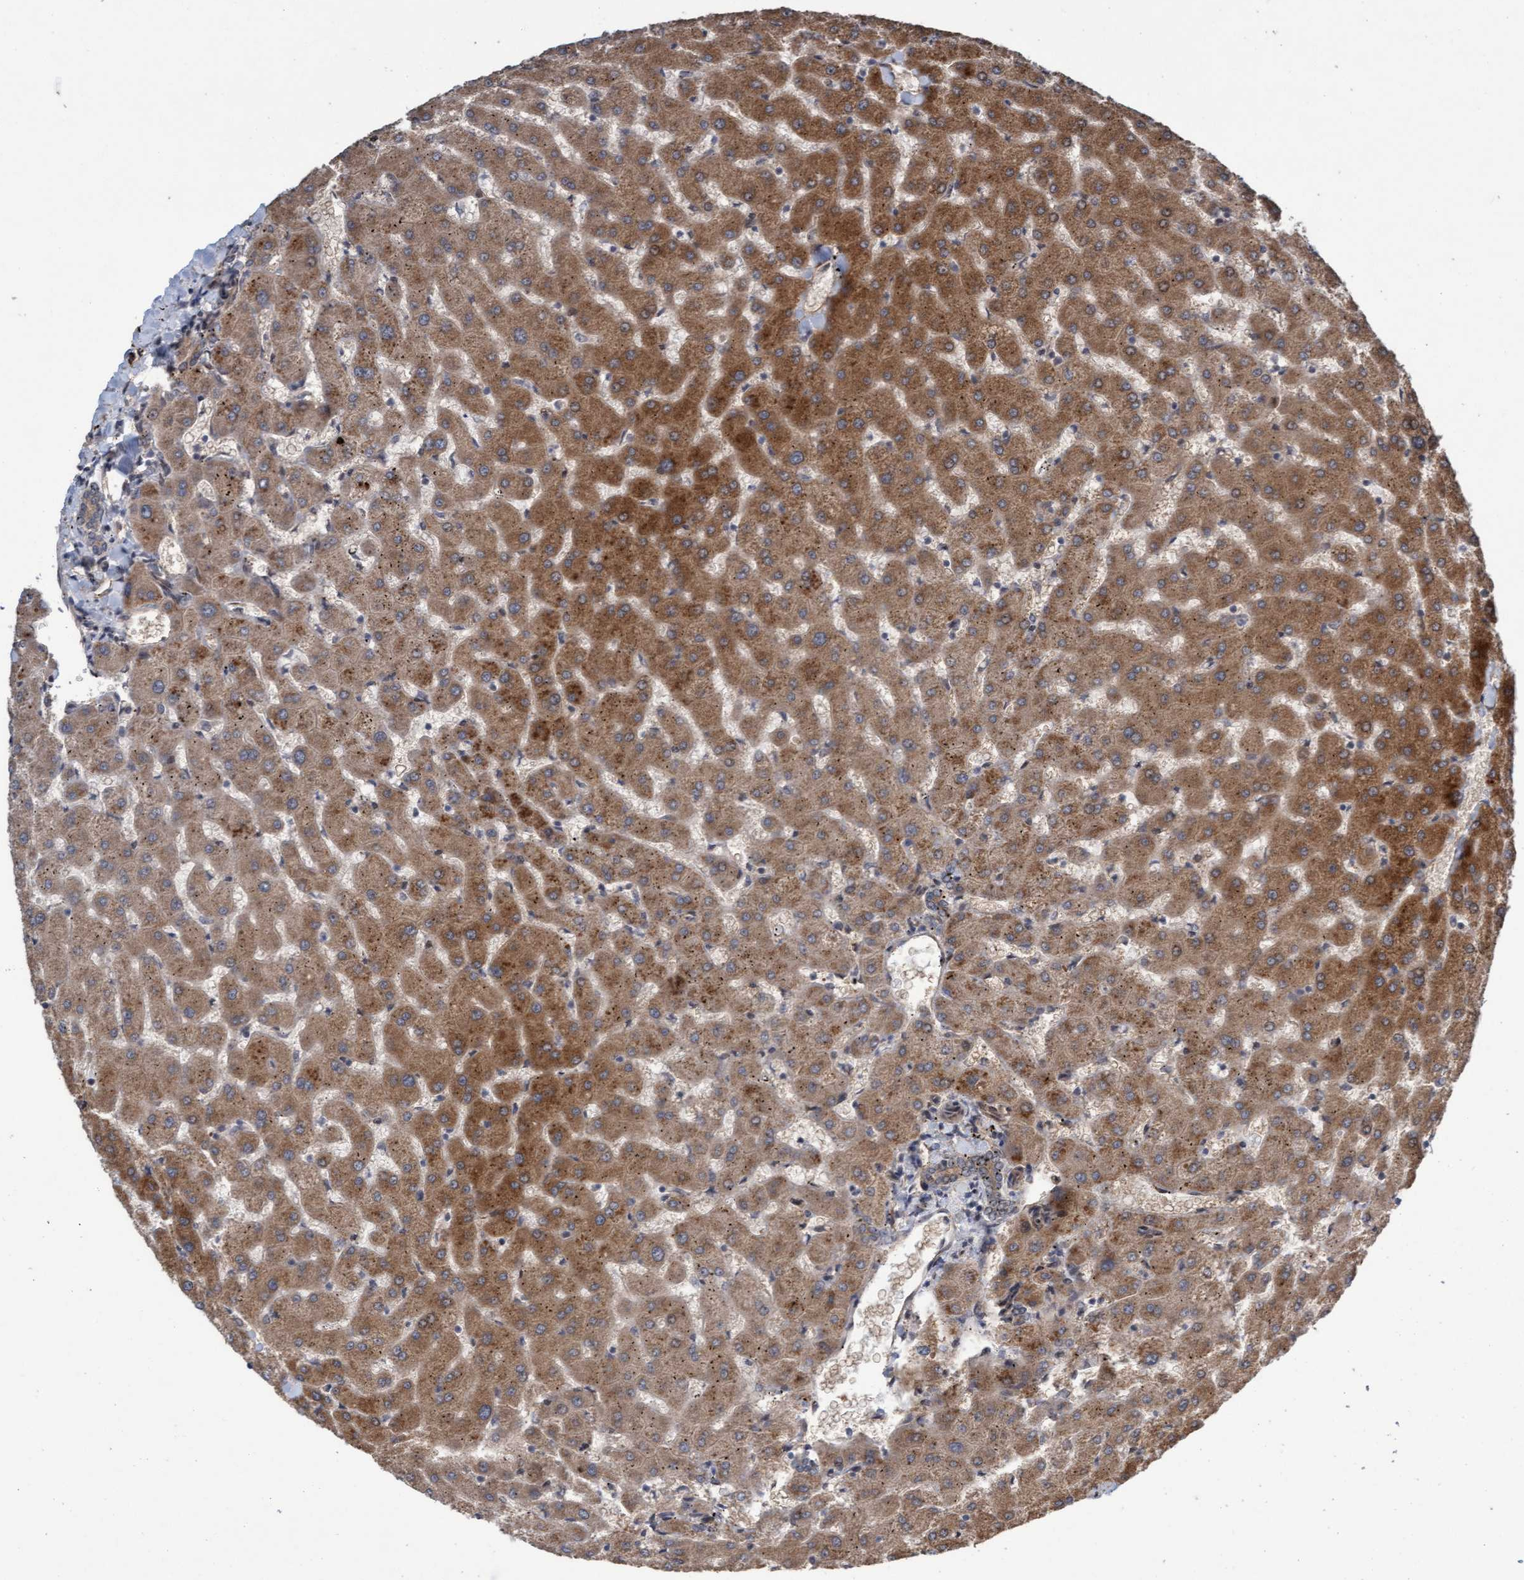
{"staining": {"intensity": "moderate", "quantity": ">75%", "location": "cytoplasmic/membranous"}, "tissue": "liver", "cell_type": "Cholangiocytes", "image_type": "normal", "snomed": [{"axis": "morphology", "description": "Normal tissue, NOS"}, {"axis": "topography", "description": "Liver"}], "caption": "Cholangiocytes show medium levels of moderate cytoplasmic/membranous positivity in approximately >75% of cells in normal human liver. (IHC, brightfield microscopy, high magnification).", "gene": "CDC42EP4", "patient": {"sex": "female", "age": 63}}